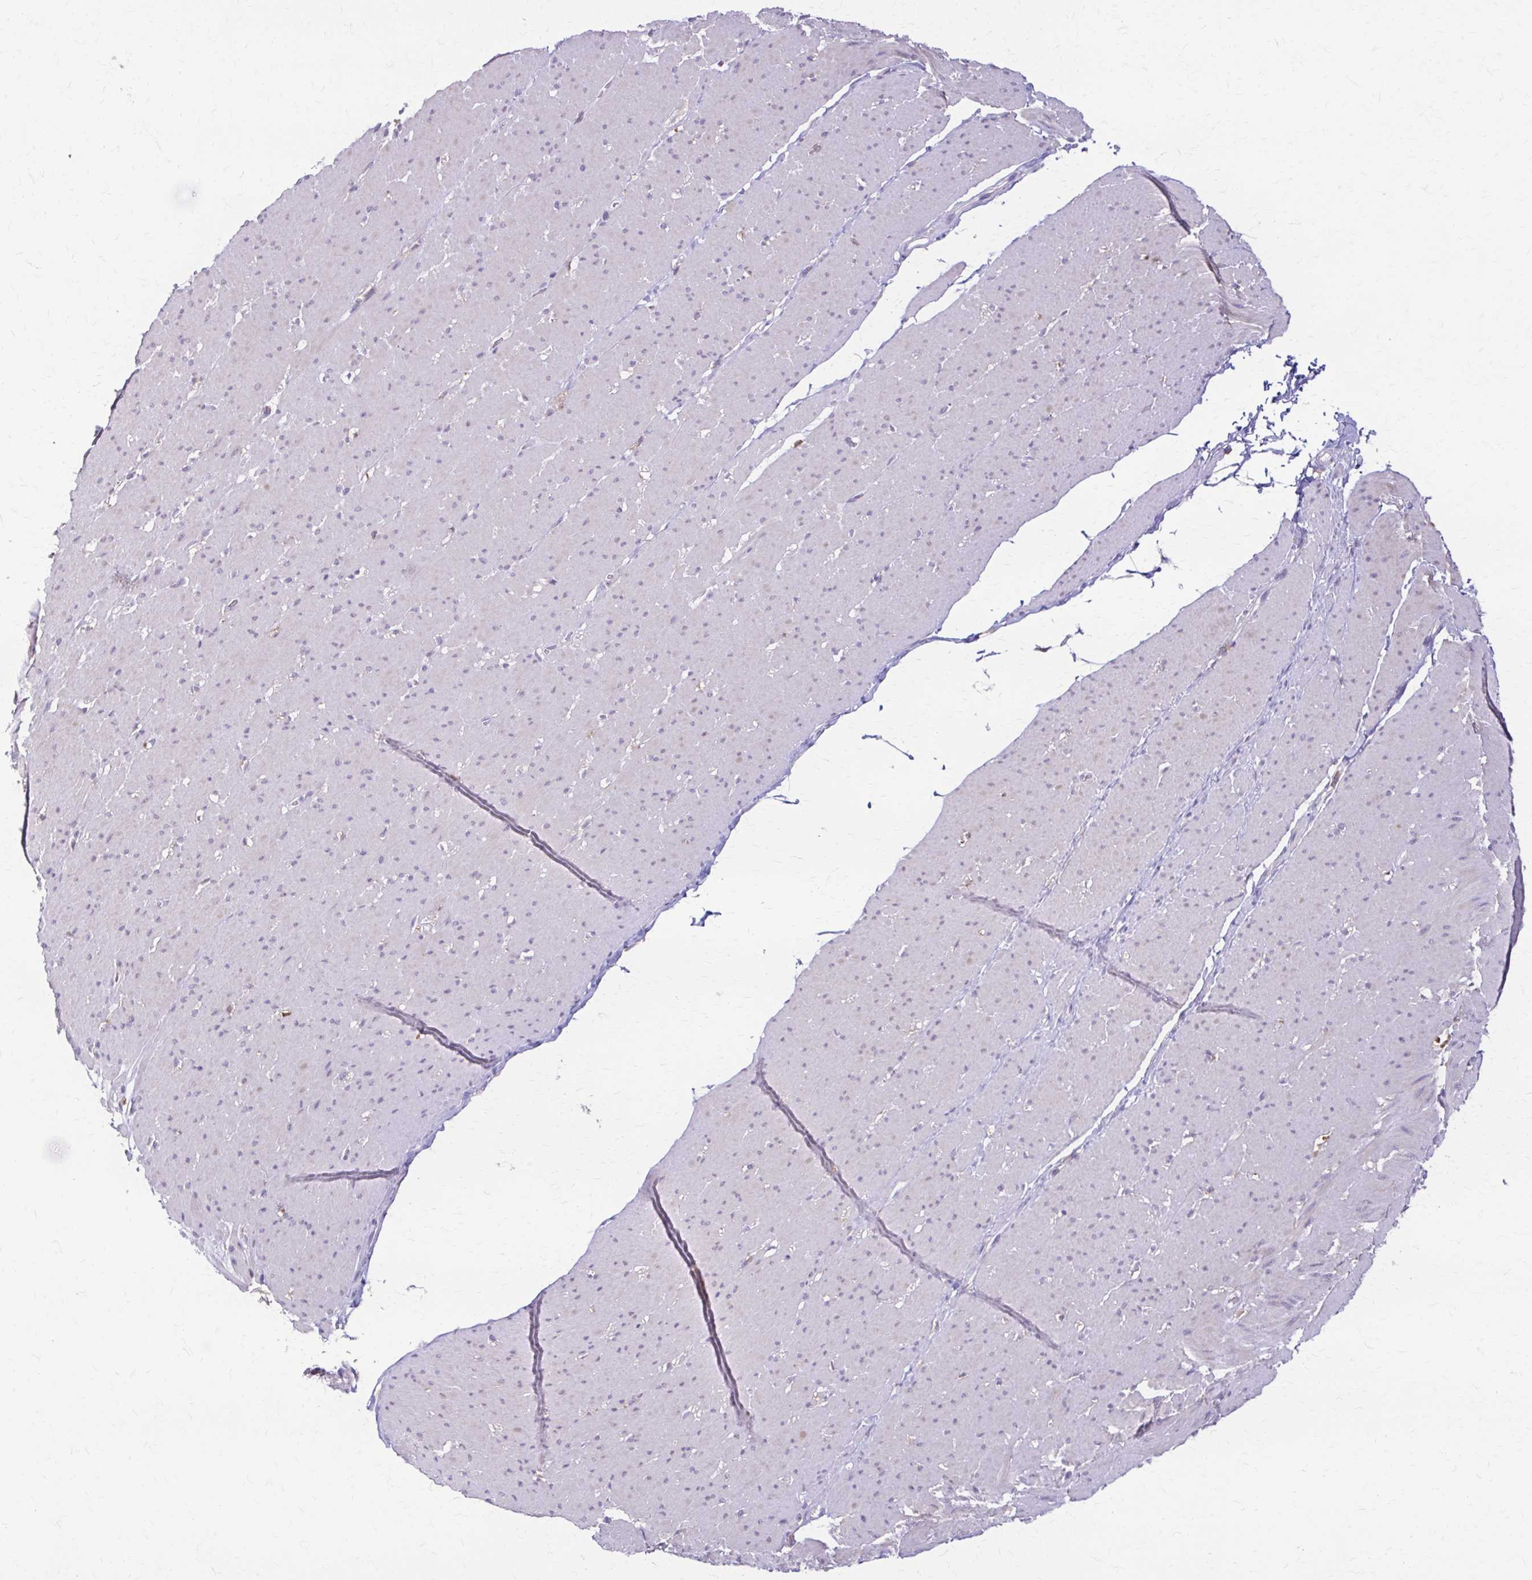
{"staining": {"intensity": "negative", "quantity": "none", "location": "none"}, "tissue": "smooth muscle", "cell_type": "Smooth muscle cells", "image_type": "normal", "snomed": [{"axis": "morphology", "description": "Normal tissue, NOS"}, {"axis": "topography", "description": "Smooth muscle"}, {"axis": "topography", "description": "Rectum"}], "caption": "Immunohistochemistry of benign smooth muscle shows no positivity in smooth muscle cells. (DAB IHC with hematoxylin counter stain).", "gene": "PIK3AP1", "patient": {"sex": "male", "age": 53}}